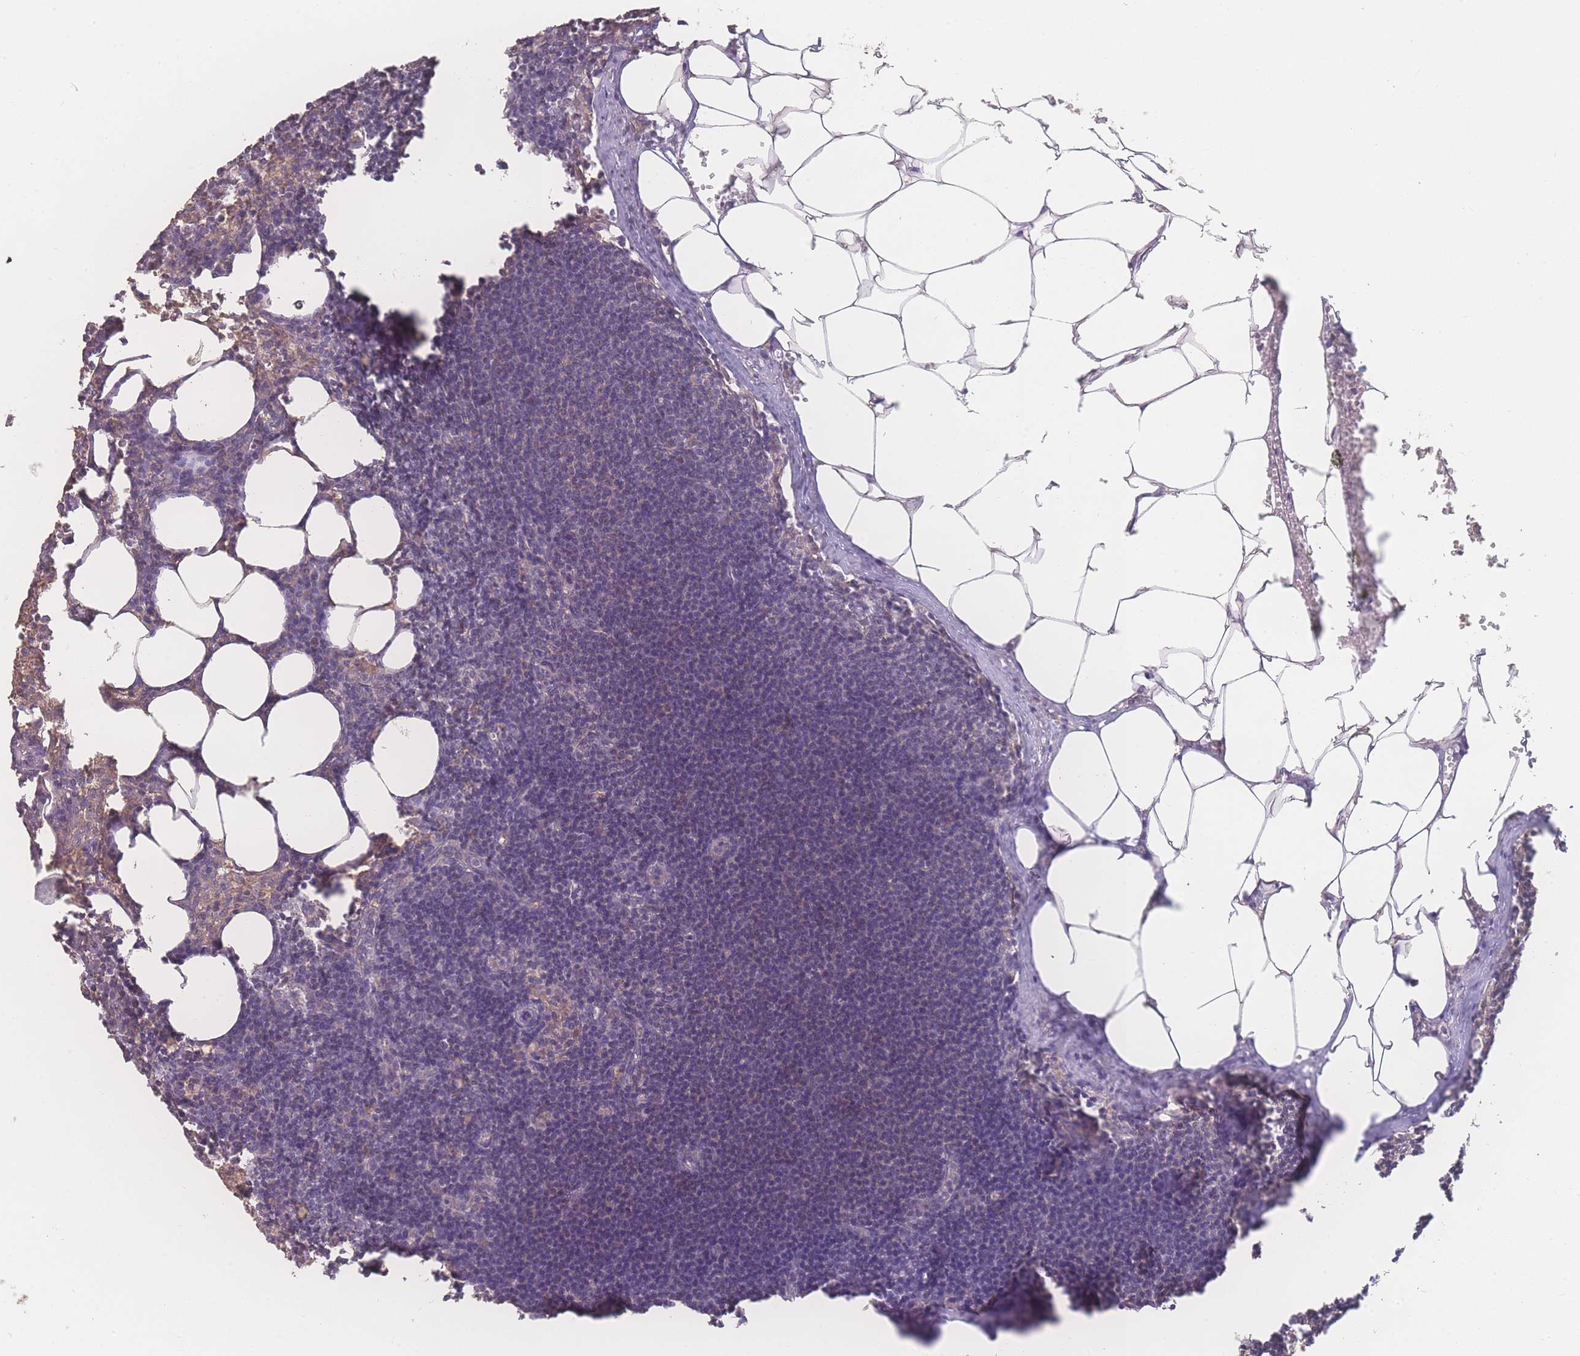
{"staining": {"intensity": "negative", "quantity": "none", "location": "none"}, "tissue": "lymph node", "cell_type": "Germinal center cells", "image_type": "normal", "snomed": [{"axis": "morphology", "description": "Normal tissue, NOS"}, {"axis": "topography", "description": "Lymph node"}], "caption": "Immunohistochemical staining of benign lymph node demonstrates no significant staining in germinal center cells. (Stains: DAB IHC with hematoxylin counter stain, Microscopy: brightfield microscopy at high magnification).", "gene": "GIPR", "patient": {"sex": "female", "age": 30}}